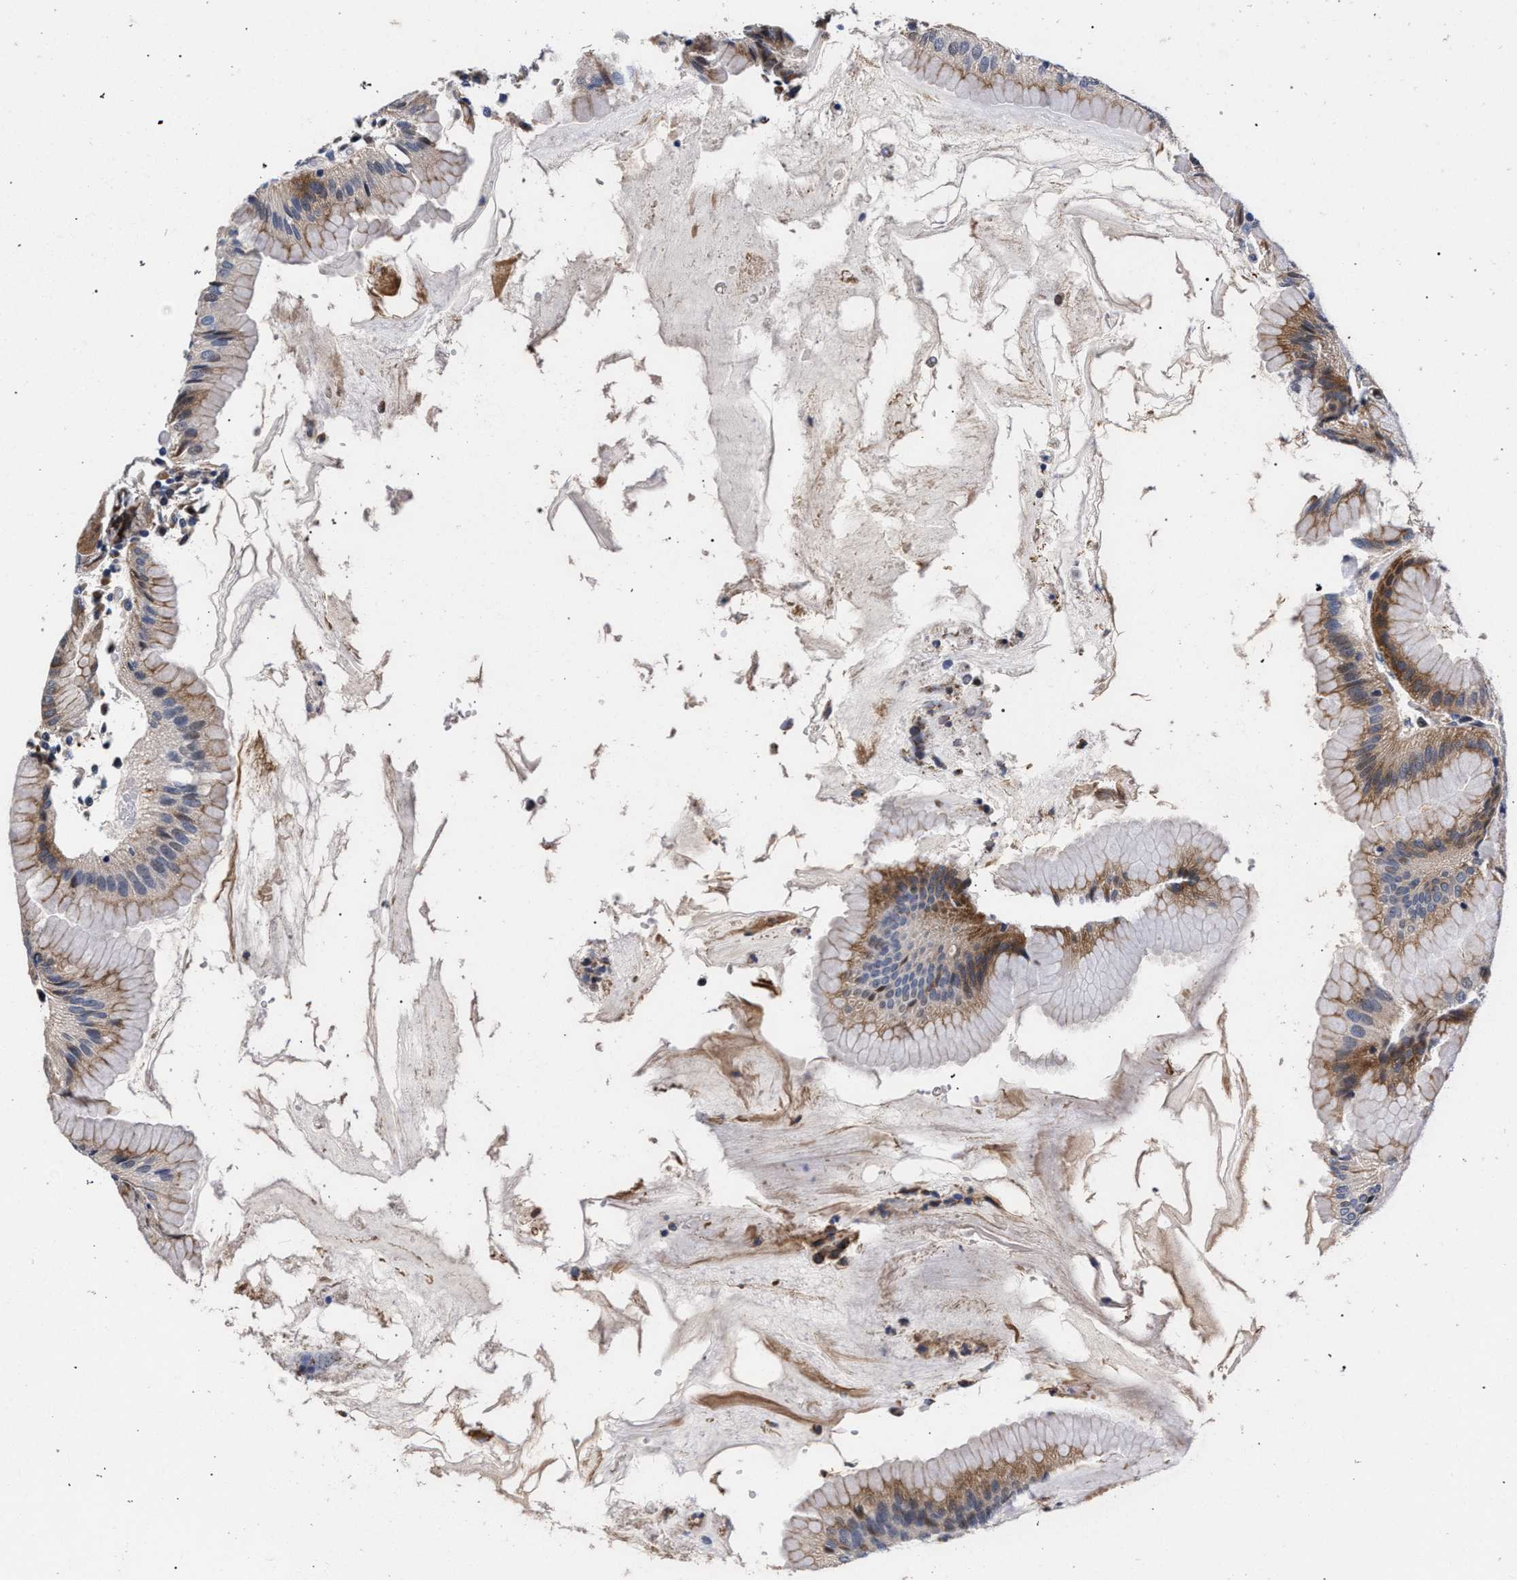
{"staining": {"intensity": "moderate", "quantity": ">75%", "location": "cytoplasmic/membranous"}, "tissue": "stomach", "cell_type": "Glandular cells", "image_type": "normal", "snomed": [{"axis": "morphology", "description": "Normal tissue, NOS"}, {"axis": "topography", "description": "Stomach"}, {"axis": "topography", "description": "Stomach, lower"}], "caption": "Immunohistochemistry (DAB (3,3'-diaminobenzidine)) staining of unremarkable stomach shows moderate cytoplasmic/membranous protein staining in approximately >75% of glandular cells. Using DAB (3,3'-diaminobenzidine) (brown) and hematoxylin (blue) stains, captured at high magnification using brightfield microscopy.", "gene": "ZNF462", "patient": {"sex": "female", "age": 75}}